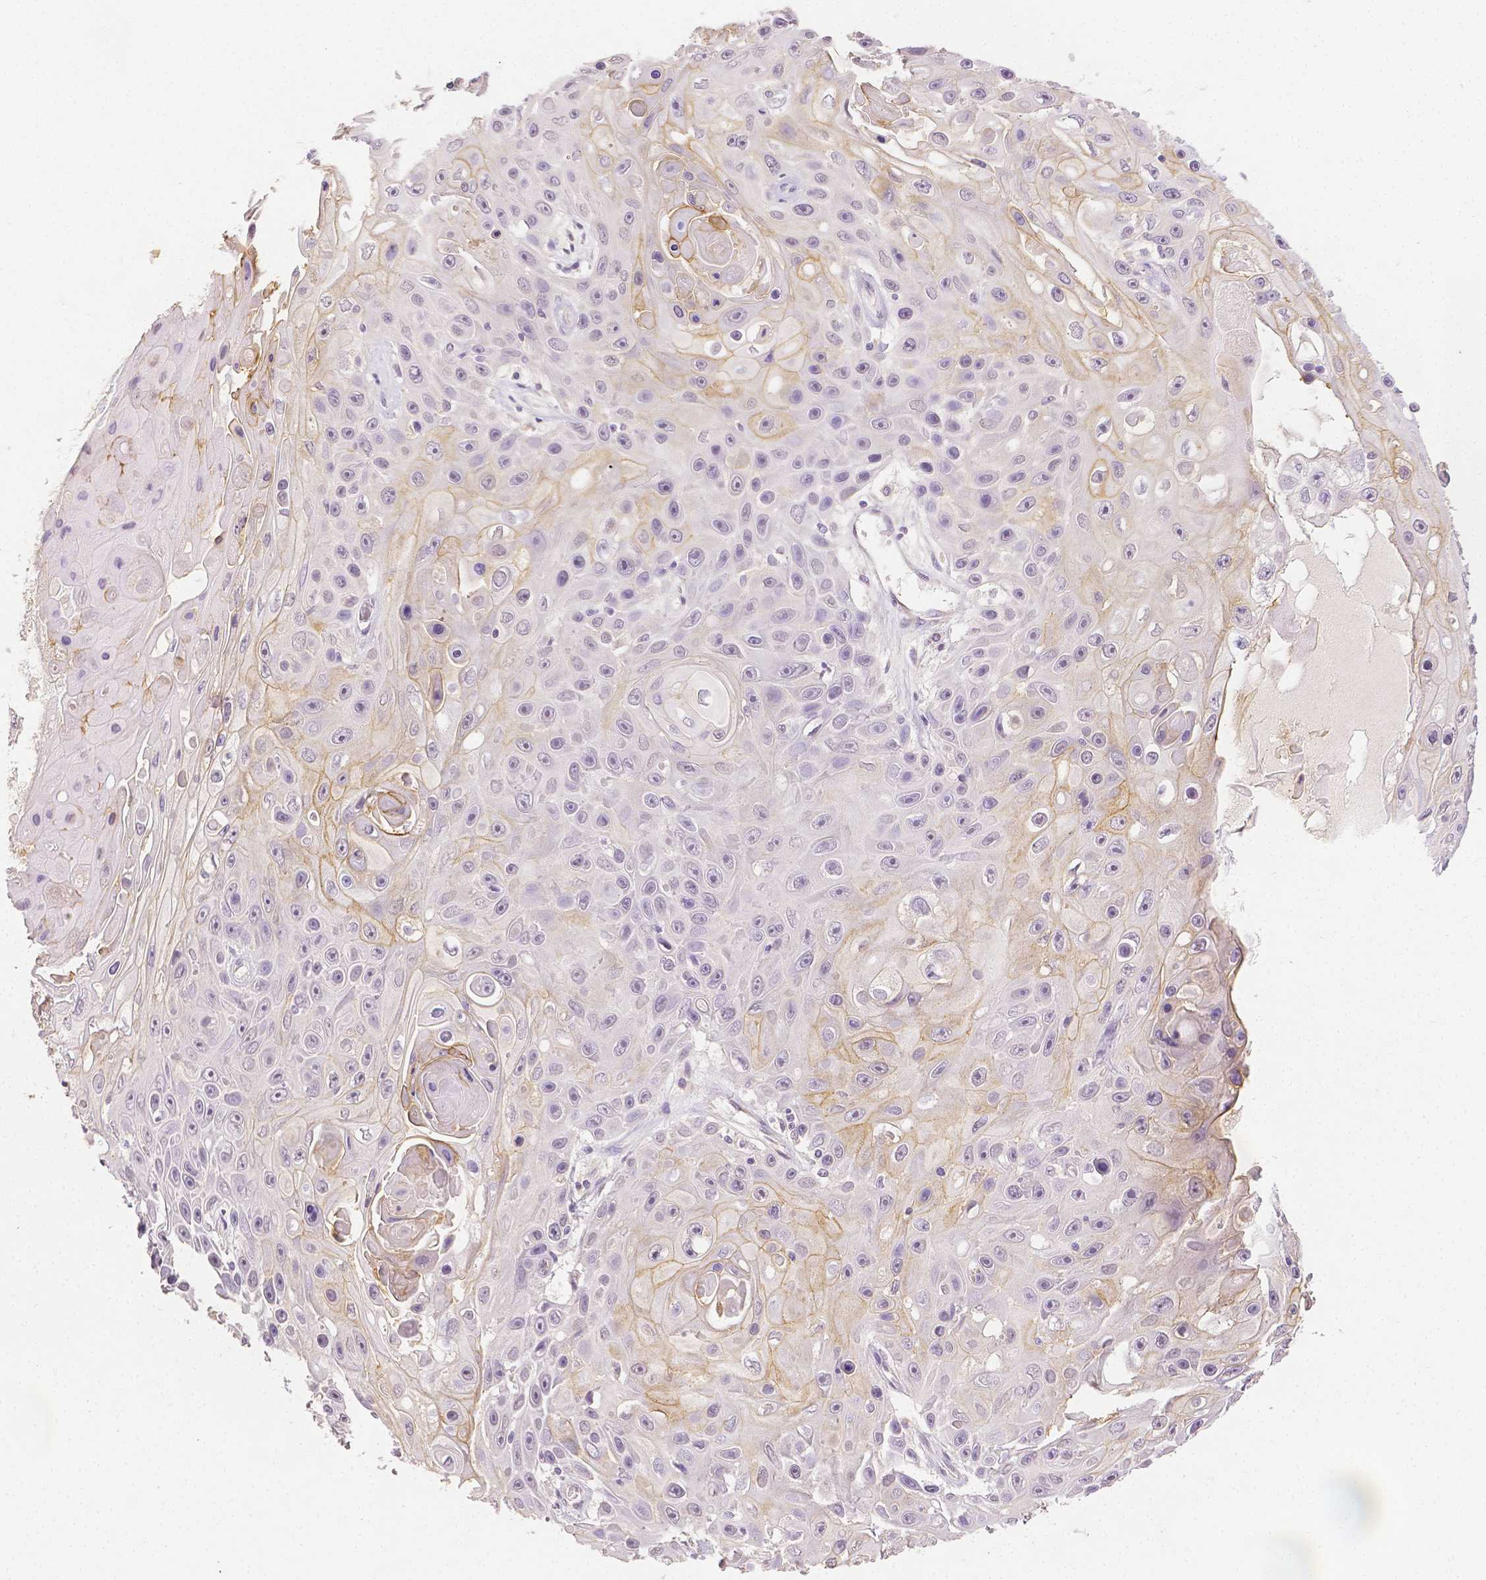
{"staining": {"intensity": "moderate", "quantity": "<25%", "location": "cytoplasmic/membranous,nuclear"}, "tissue": "skin cancer", "cell_type": "Tumor cells", "image_type": "cancer", "snomed": [{"axis": "morphology", "description": "Squamous cell carcinoma, NOS"}, {"axis": "topography", "description": "Skin"}], "caption": "A low amount of moderate cytoplasmic/membranous and nuclear staining is seen in approximately <25% of tumor cells in squamous cell carcinoma (skin) tissue.", "gene": "TGM1", "patient": {"sex": "male", "age": 82}}